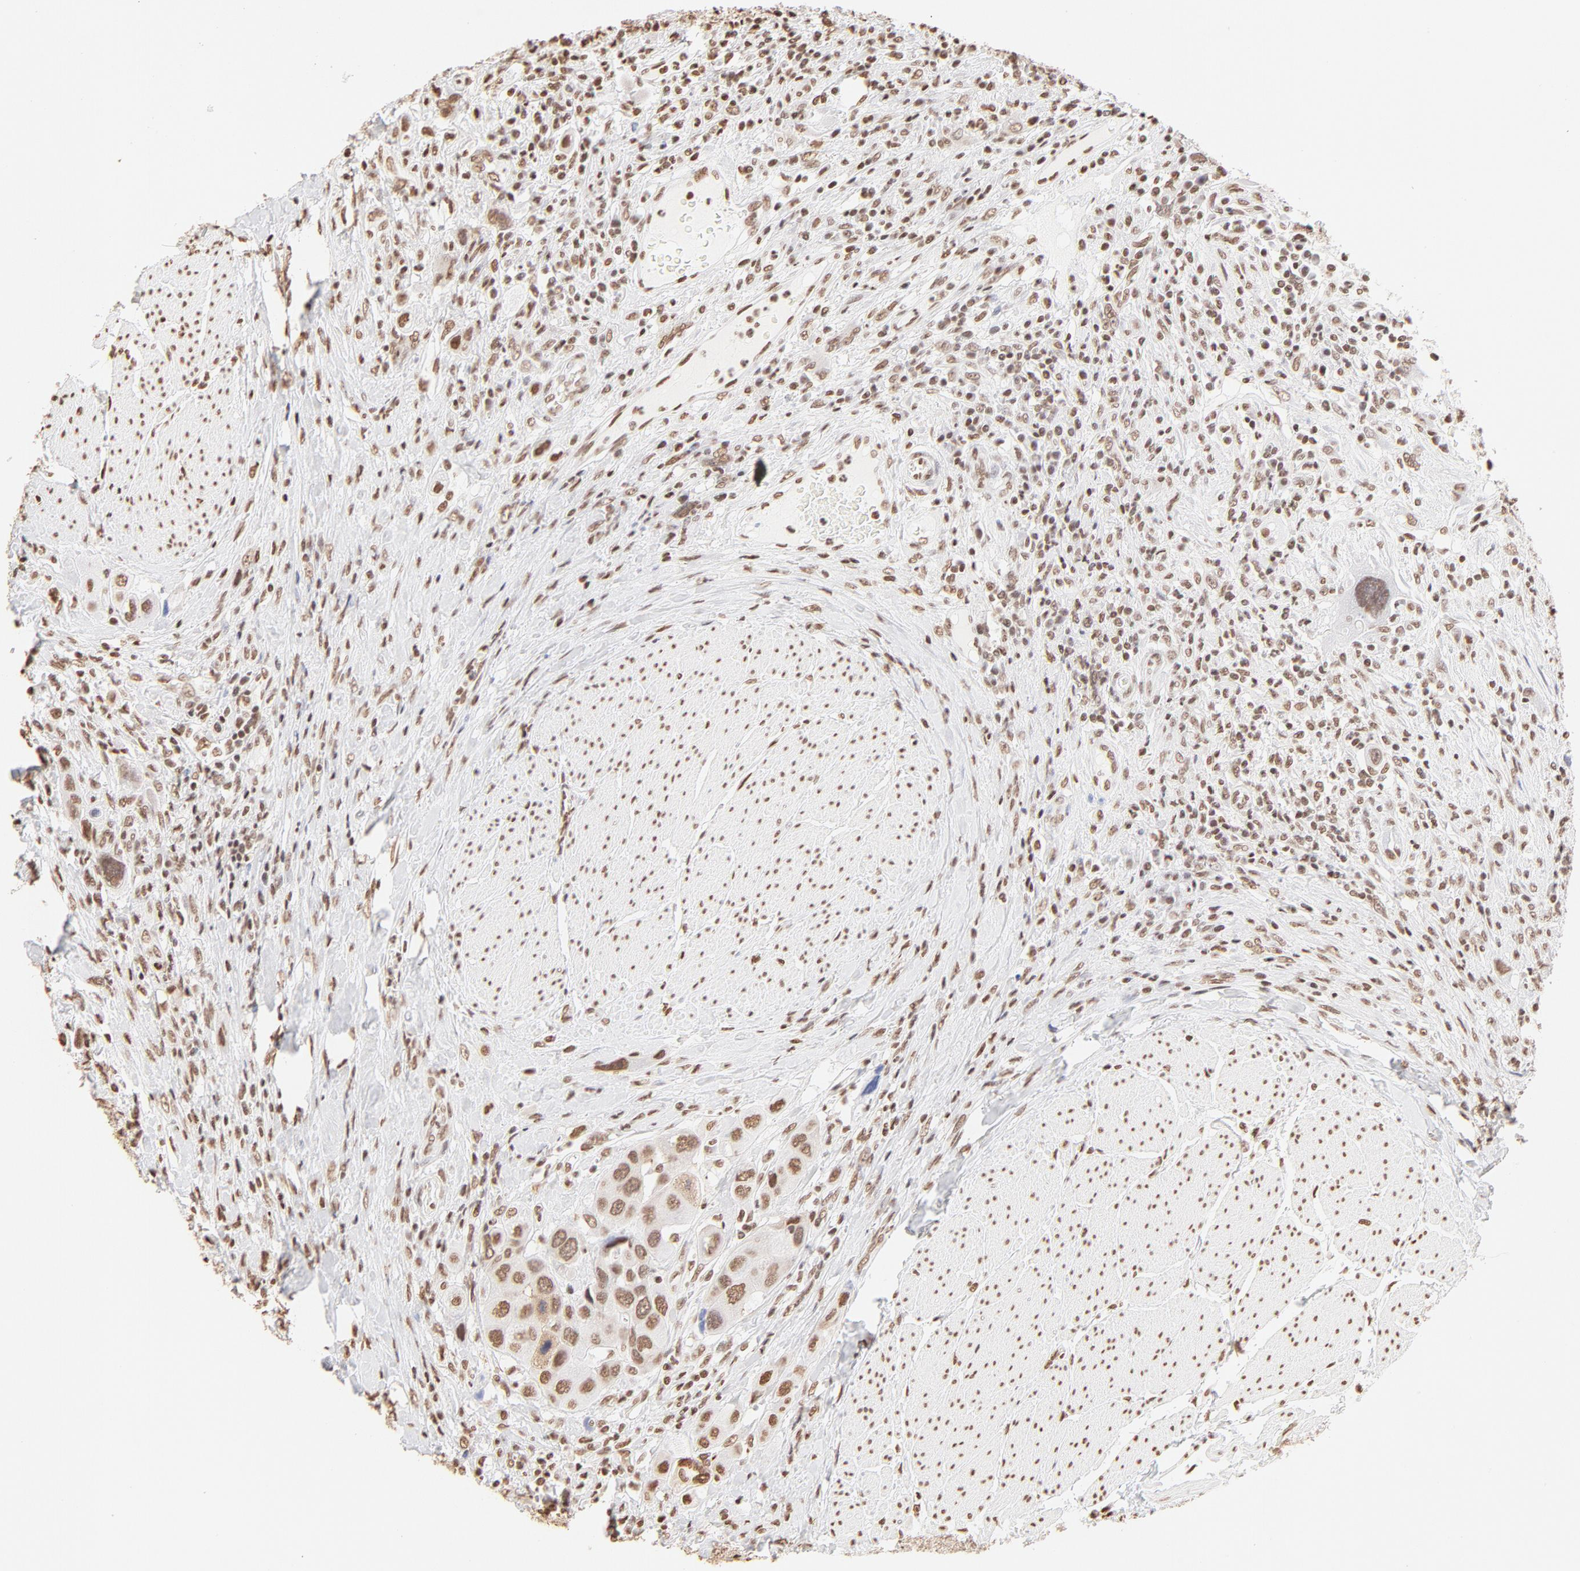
{"staining": {"intensity": "strong", "quantity": ">75%", "location": "cytoplasmic/membranous,nuclear"}, "tissue": "urothelial cancer", "cell_type": "Tumor cells", "image_type": "cancer", "snomed": [{"axis": "morphology", "description": "Urothelial carcinoma, High grade"}, {"axis": "topography", "description": "Urinary bladder"}], "caption": "Protein expression analysis of high-grade urothelial carcinoma reveals strong cytoplasmic/membranous and nuclear staining in about >75% of tumor cells. The staining is performed using DAB (3,3'-diaminobenzidine) brown chromogen to label protein expression. The nuclei are counter-stained blue using hematoxylin.", "gene": "ZNF540", "patient": {"sex": "male", "age": 50}}